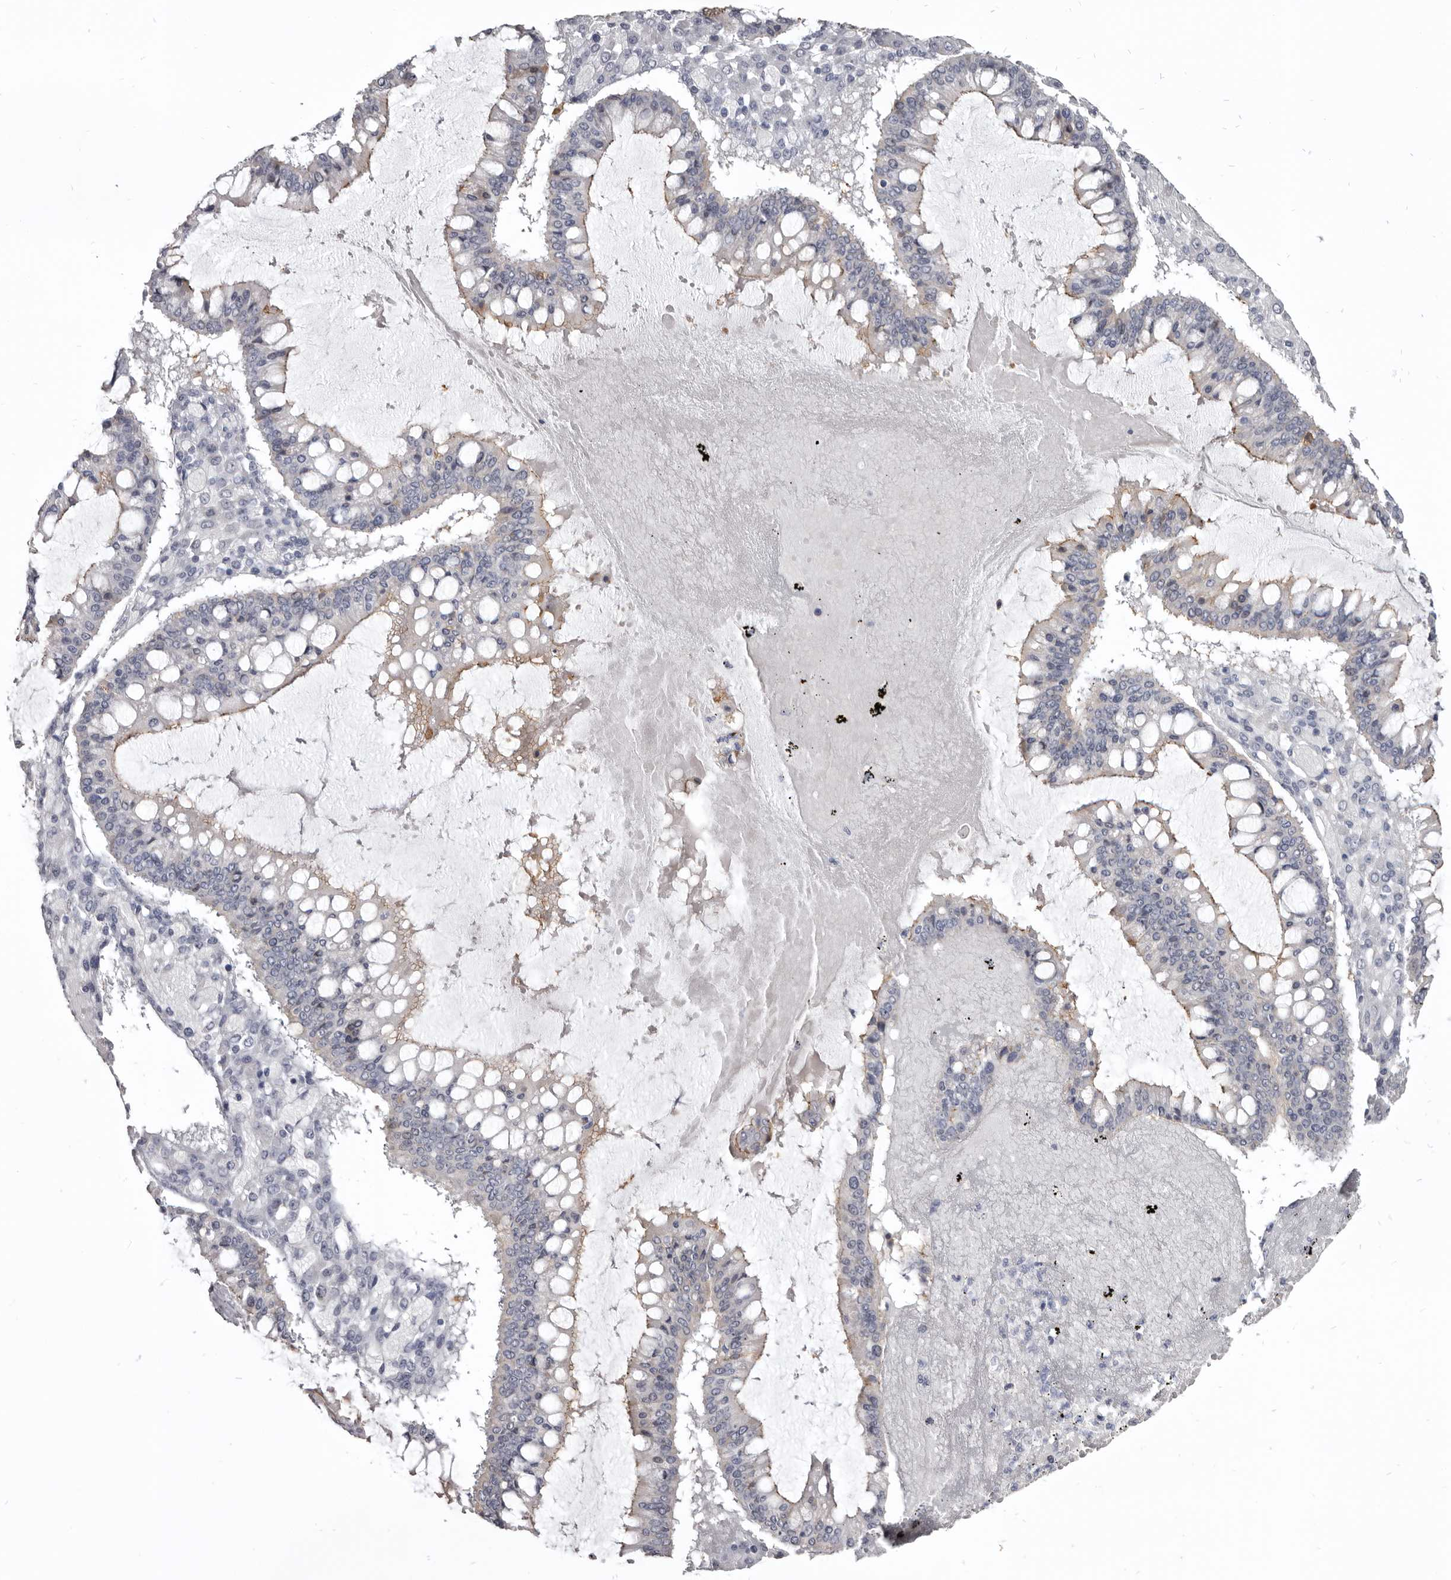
{"staining": {"intensity": "moderate", "quantity": "25%-75%", "location": "cytoplasmic/membranous"}, "tissue": "ovarian cancer", "cell_type": "Tumor cells", "image_type": "cancer", "snomed": [{"axis": "morphology", "description": "Cystadenocarcinoma, mucinous, NOS"}, {"axis": "topography", "description": "Ovary"}], "caption": "Human ovarian mucinous cystadenocarcinoma stained with a brown dye exhibits moderate cytoplasmic/membranous positive positivity in approximately 25%-75% of tumor cells.", "gene": "CGN", "patient": {"sex": "female", "age": 73}}